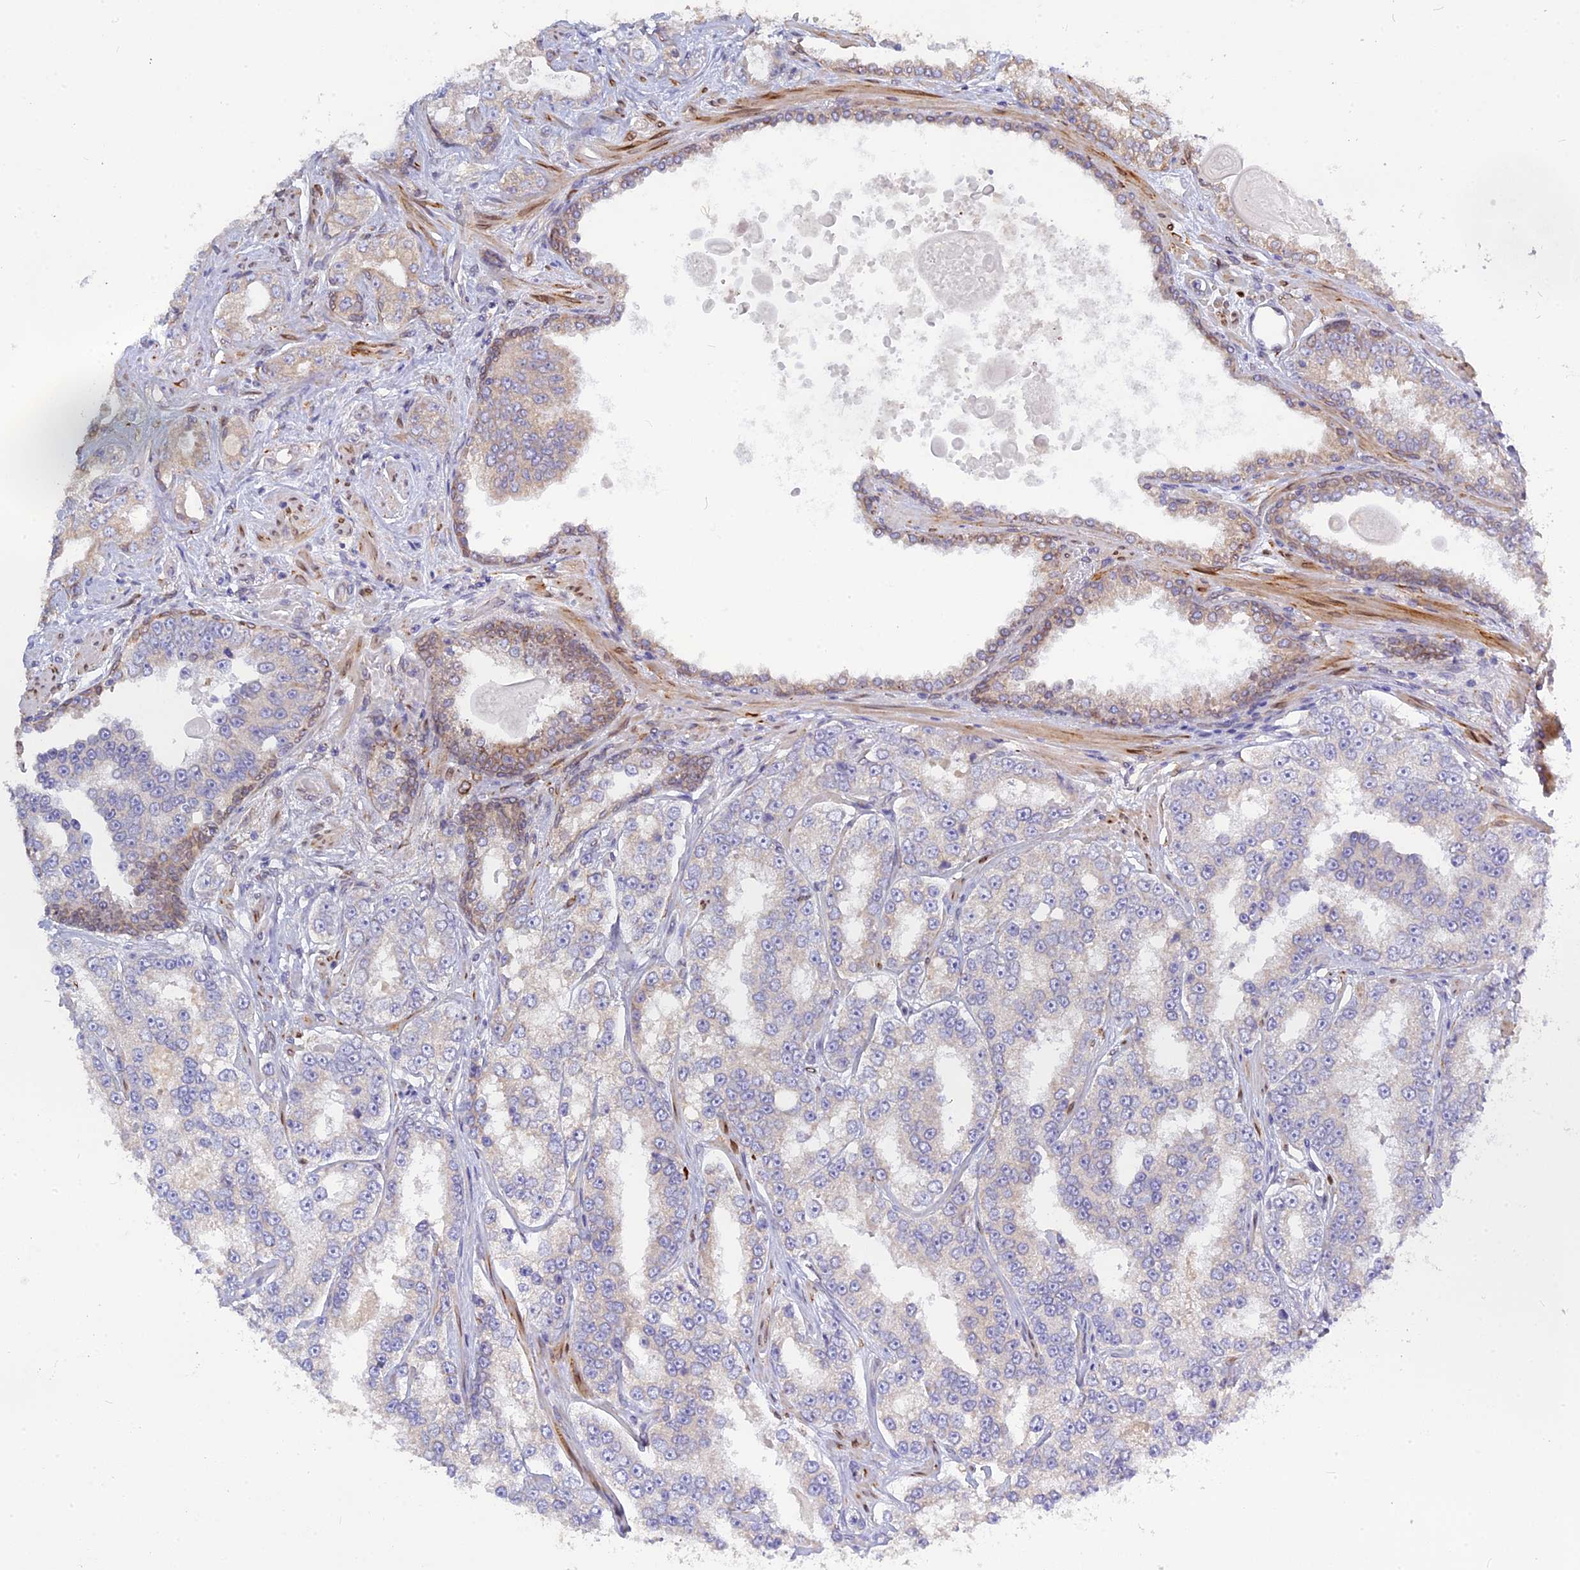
{"staining": {"intensity": "negative", "quantity": "none", "location": "none"}, "tissue": "prostate cancer", "cell_type": "Tumor cells", "image_type": "cancer", "snomed": [{"axis": "morphology", "description": "Normal tissue, NOS"}, {"axis": "morphology", "description": "Adenocarcinoma, High grade"}, {"axis": "topography", "description": "Prostate"}], "caption": "Protein analysis of high-grade adenocarcinoma (prostate) exhibits no significant positivity in tumor cells.", "gene": "TLCD1", "patient": {"sex": "male", "age": 83}}